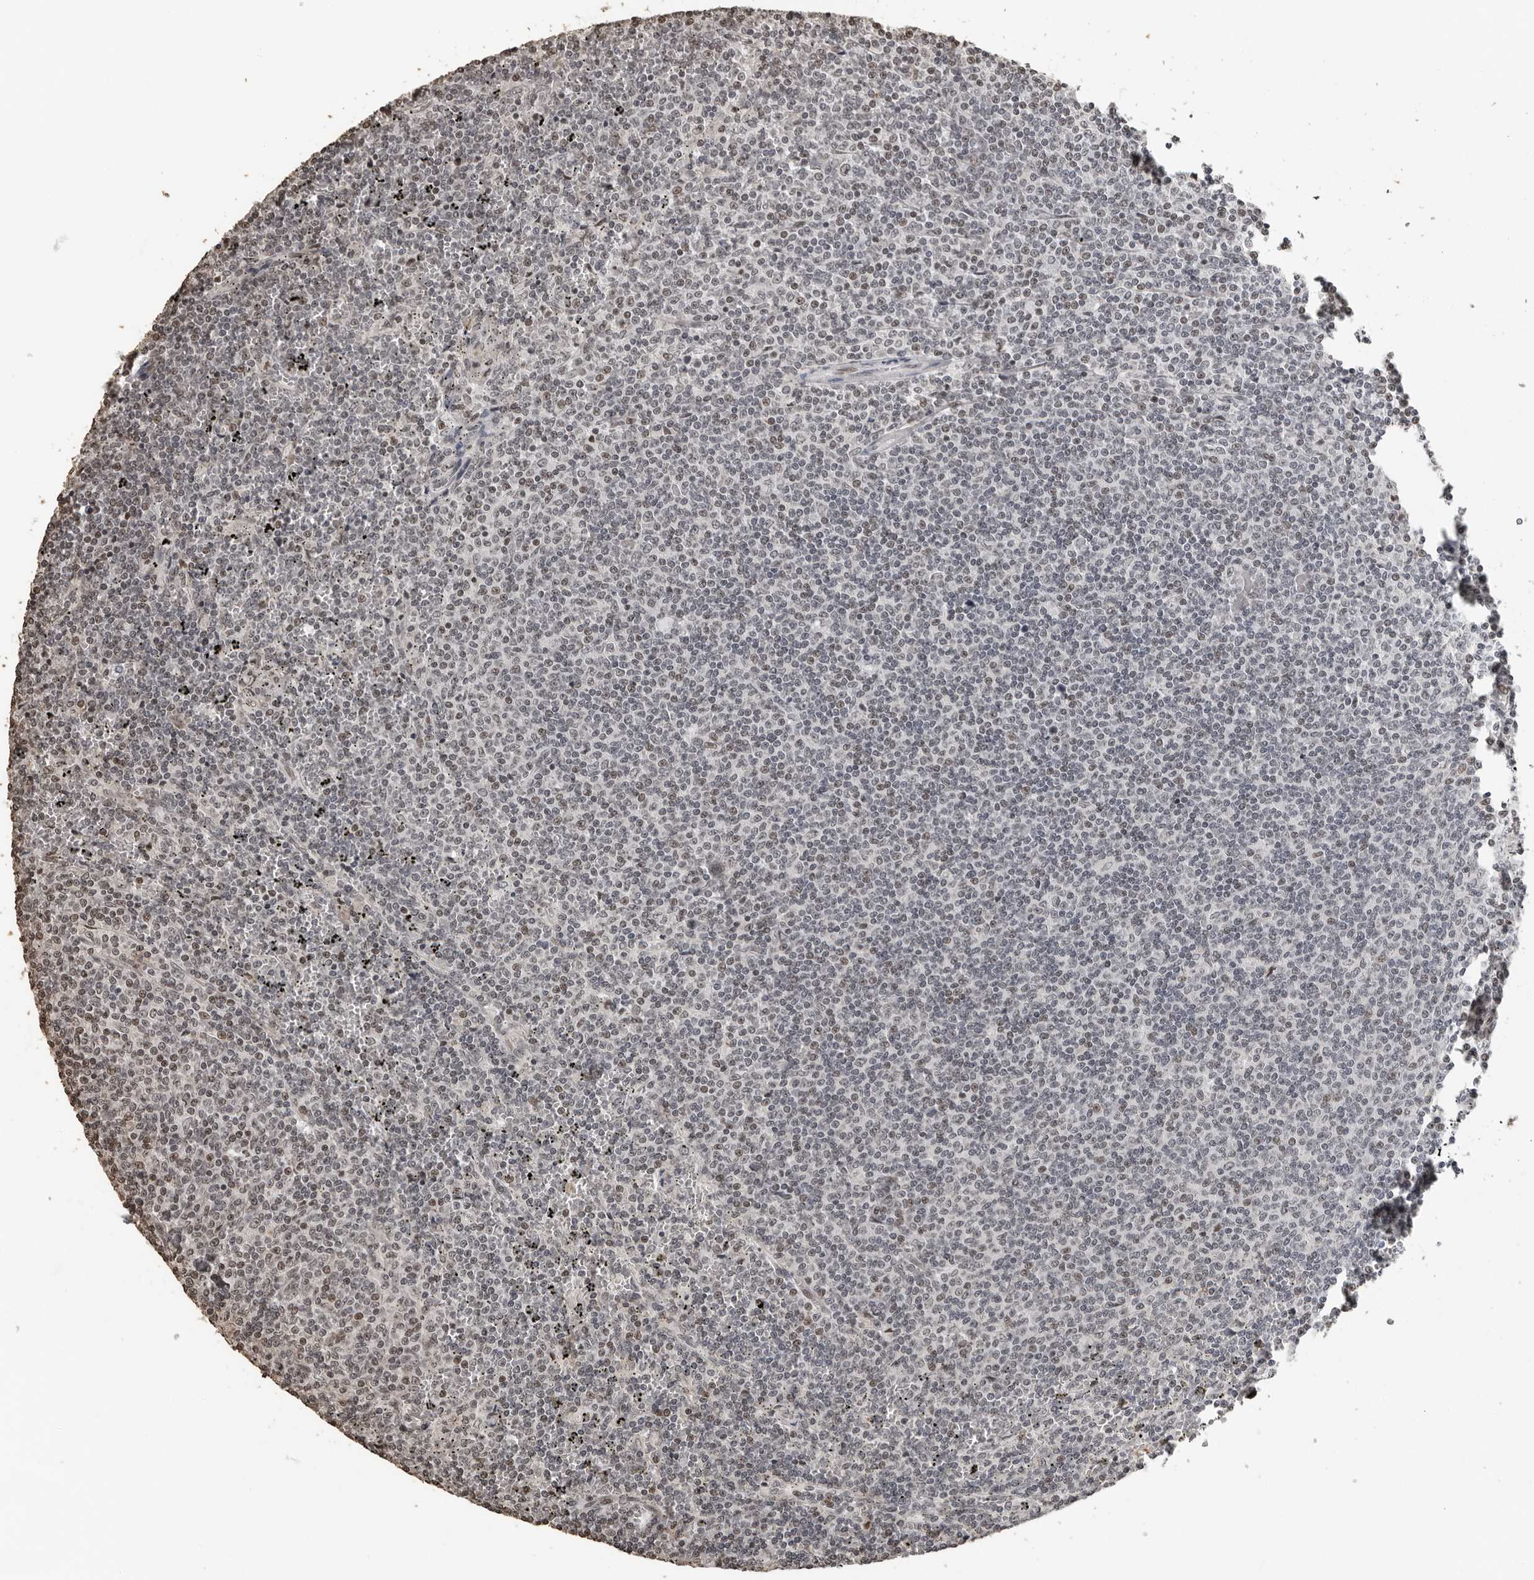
{"staining": {"intensity": "weak", "quantity": "<25%", "location": "nuclear"}, "tissue": "lymphoma", "cell_type": "Tumor cells", "image_type": "cancer", "snomed": [{"axis": "morphology", "description": "Malignant lymphoma, non-Hodgkin's type, Low grade"}, {"axis": "topography", "description": "Spleen"}], "caption": "The immunohistochemistry image has no significant expression in tumor cells of malignant lymphoma, non-Hodgkin's type (low-grade) tissue.", "gene": "ORC1", "patient": {"sex": "female", "age": 50}}